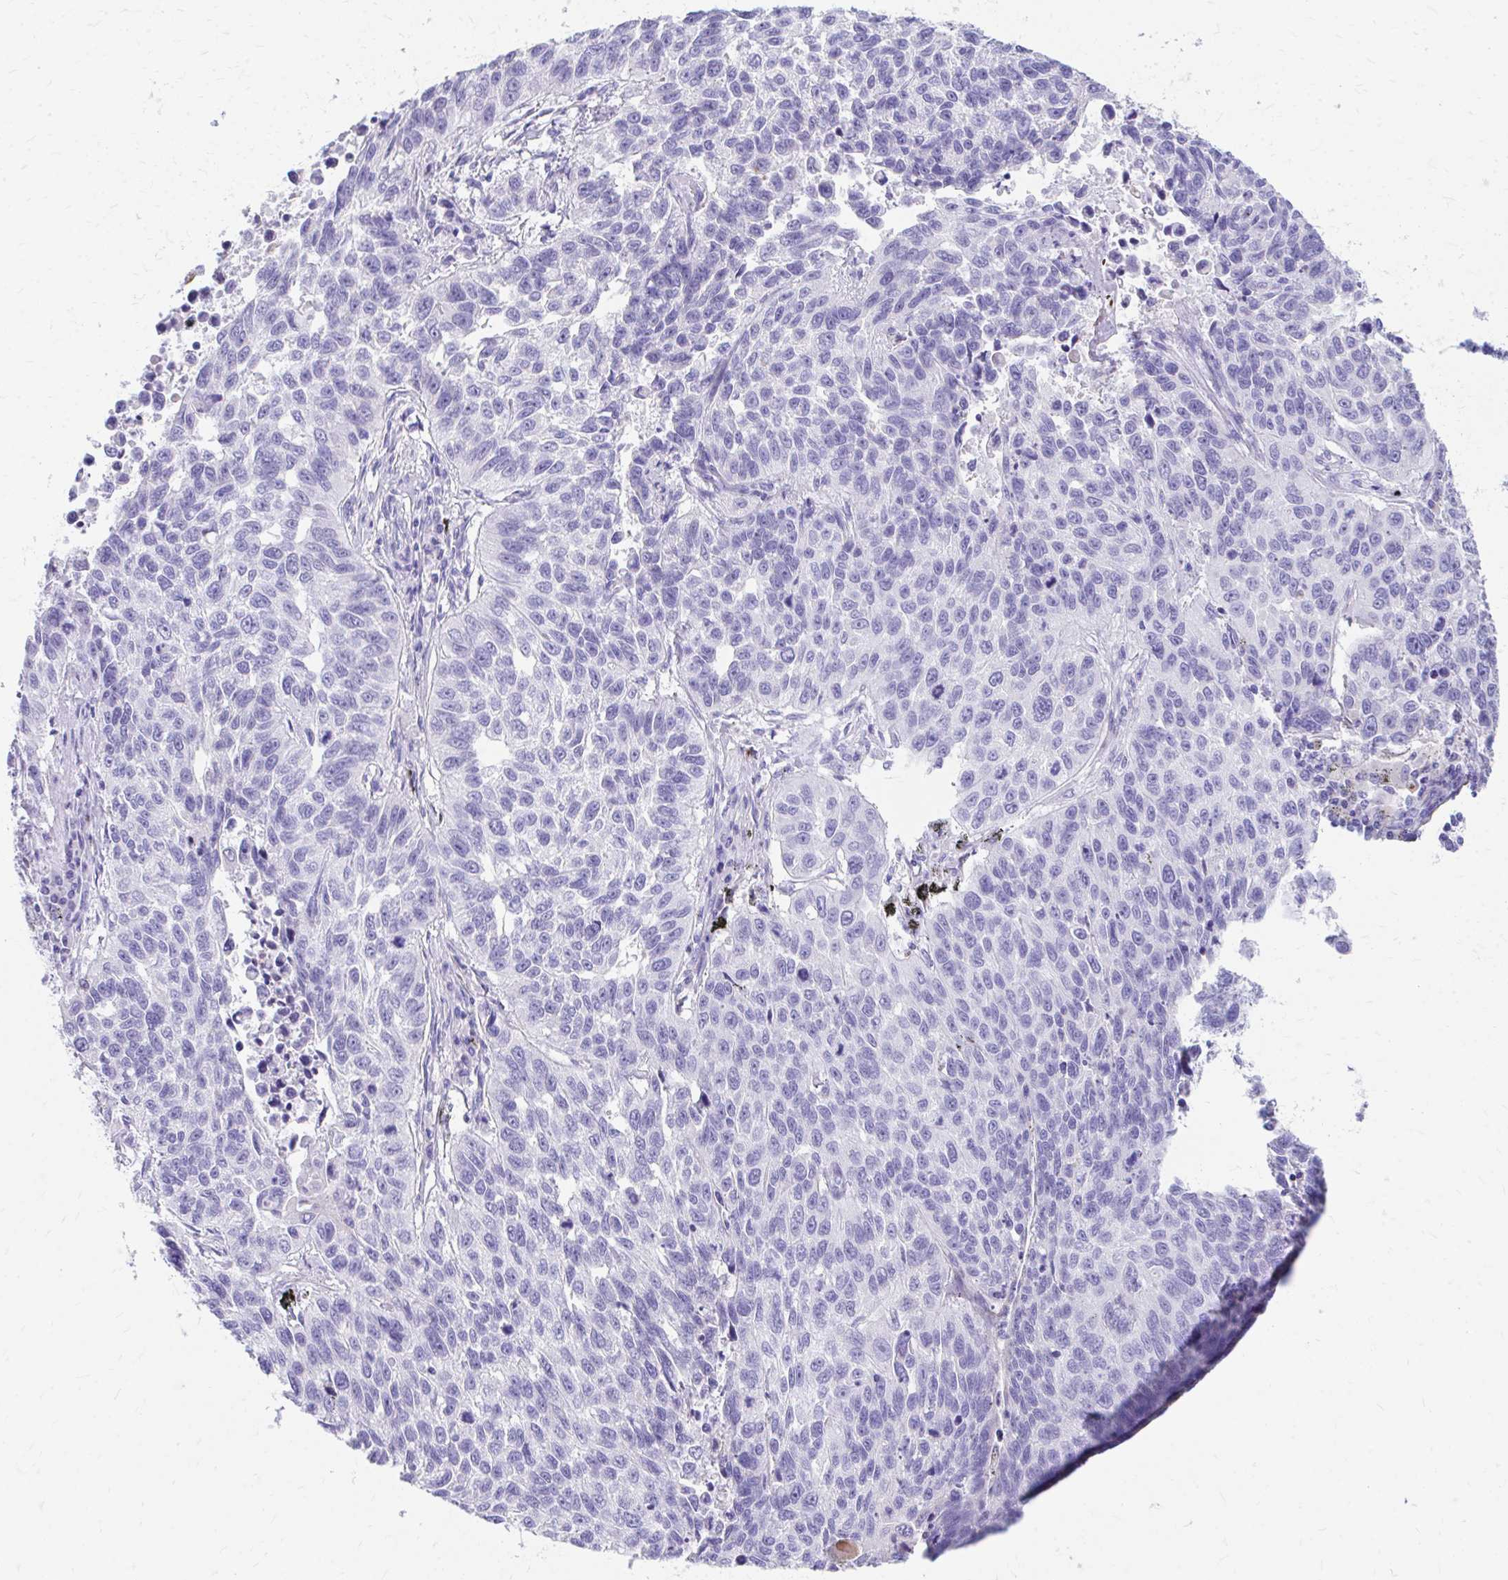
{"staining": {"intensity": "negative", "quantity": "none", "location": "none"}, "tissue": "lung cancer", "cell_type": "Tumor cells", "image_type": "cancer", "snomed": [{"axis": "morphology", "description": "Squamous cell carcinoma, NOS"}, {"axis": "topography", "description": "Lung"}], "caption": "High power microscopy micrograph of an immunohistochemistry photomicrograph of lung cancer, revealing no significant staining in tumor cells. (DAB immunohistochemistry visualized using brightfield microscopy, high magnification).", "gene": "KRIT1", "patient": {"sex": "male", "age": 62}}